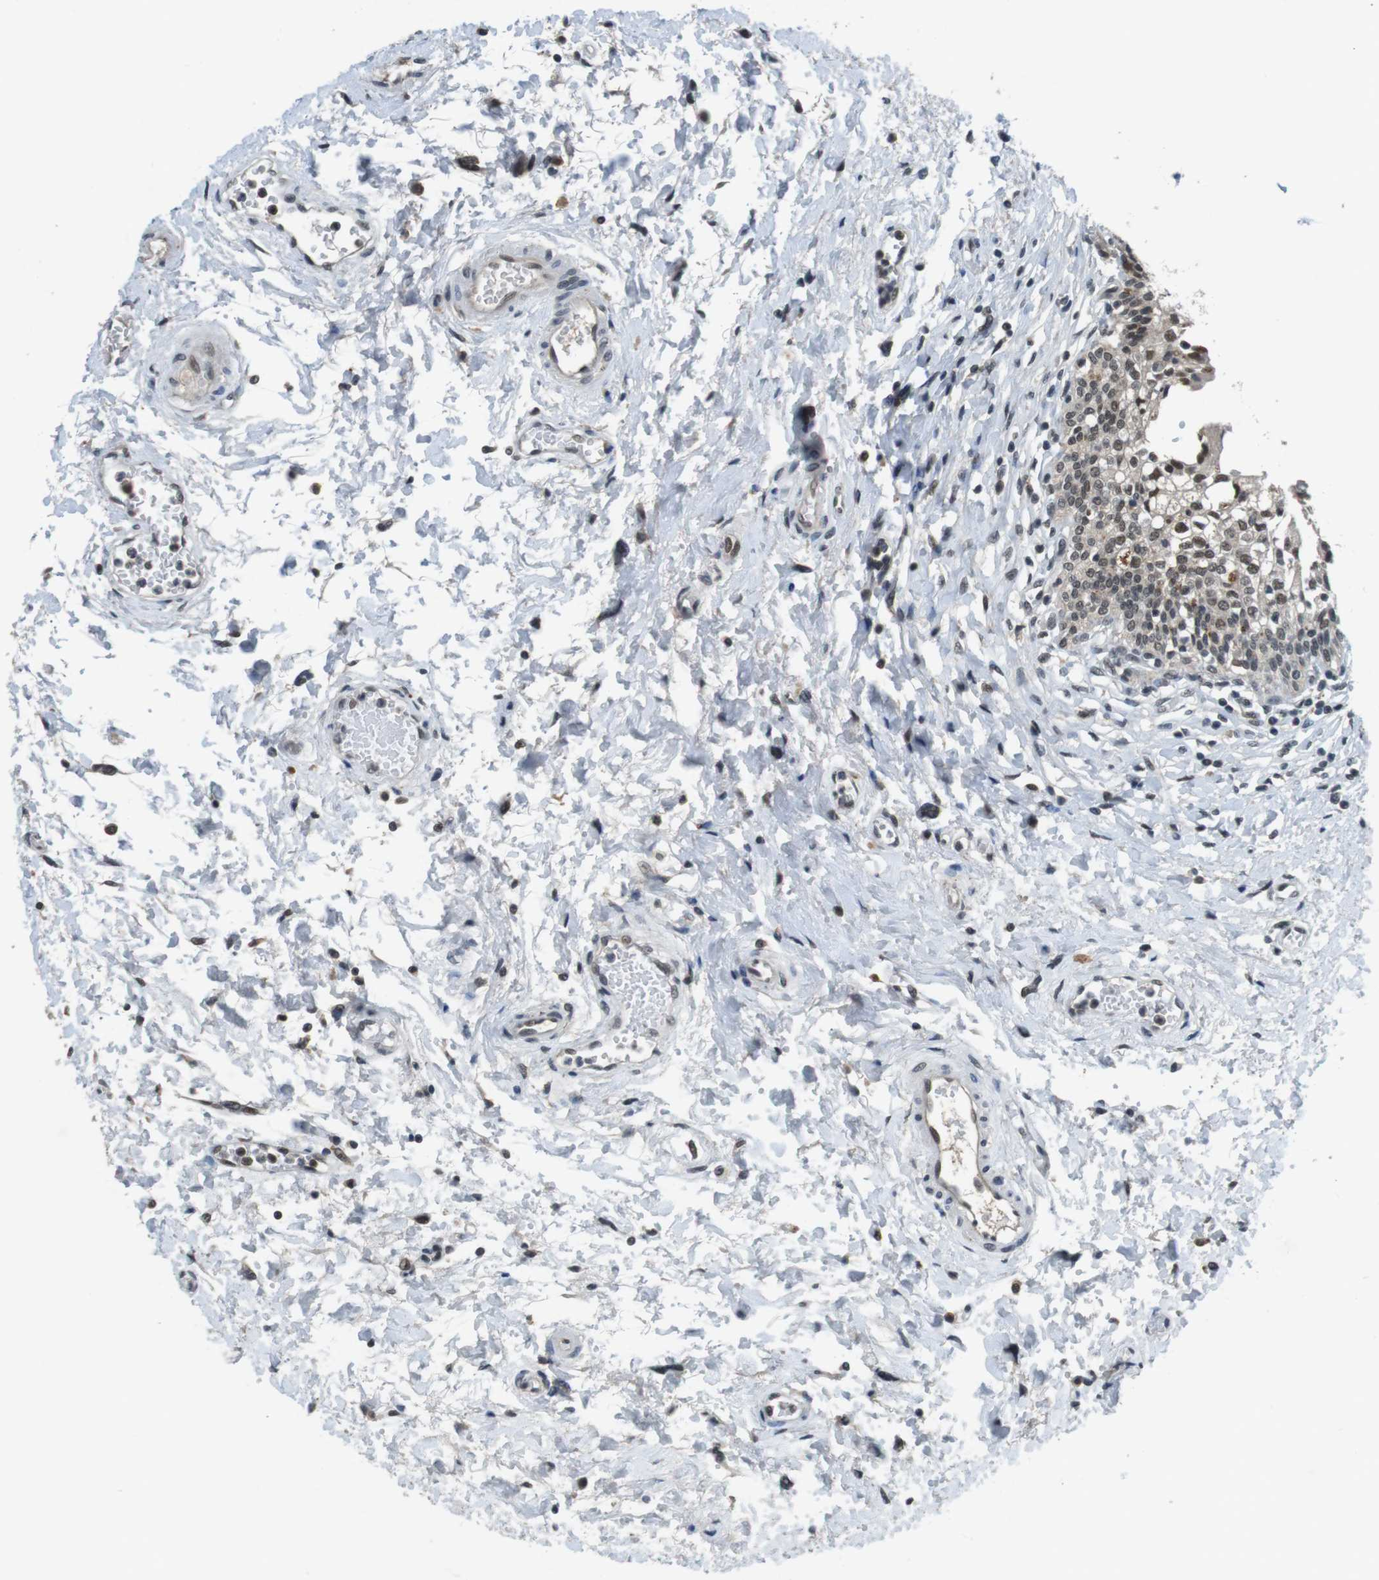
{"staining": {"intensity": "moderate", "quantity": ">75%", "location": "cytoplasmic/membranous,nuclear"}, "tissue": "urinary bladder", "cell_type": "Urothelial cells", "image_type": "normal", "snomed": [{"axis": "morphology", "description": "Normal tissue, NOS"}, {"axis": "topography", "description": "Urinary bladder"}], "caption": "Urothelial cells exhibit medium levels of moderate cytoplasmic/membranous,nuclear staining in approximately >75% of cells in unremarkable urinary bladder. The staining was performed using DAB (3,3'-diaminobenzidine), with brown indicating positive protein expression. Nuclei are stained blue with hematoxylin.", "gene": "USP7", "patient": {"sex": "male", "age": 55}}